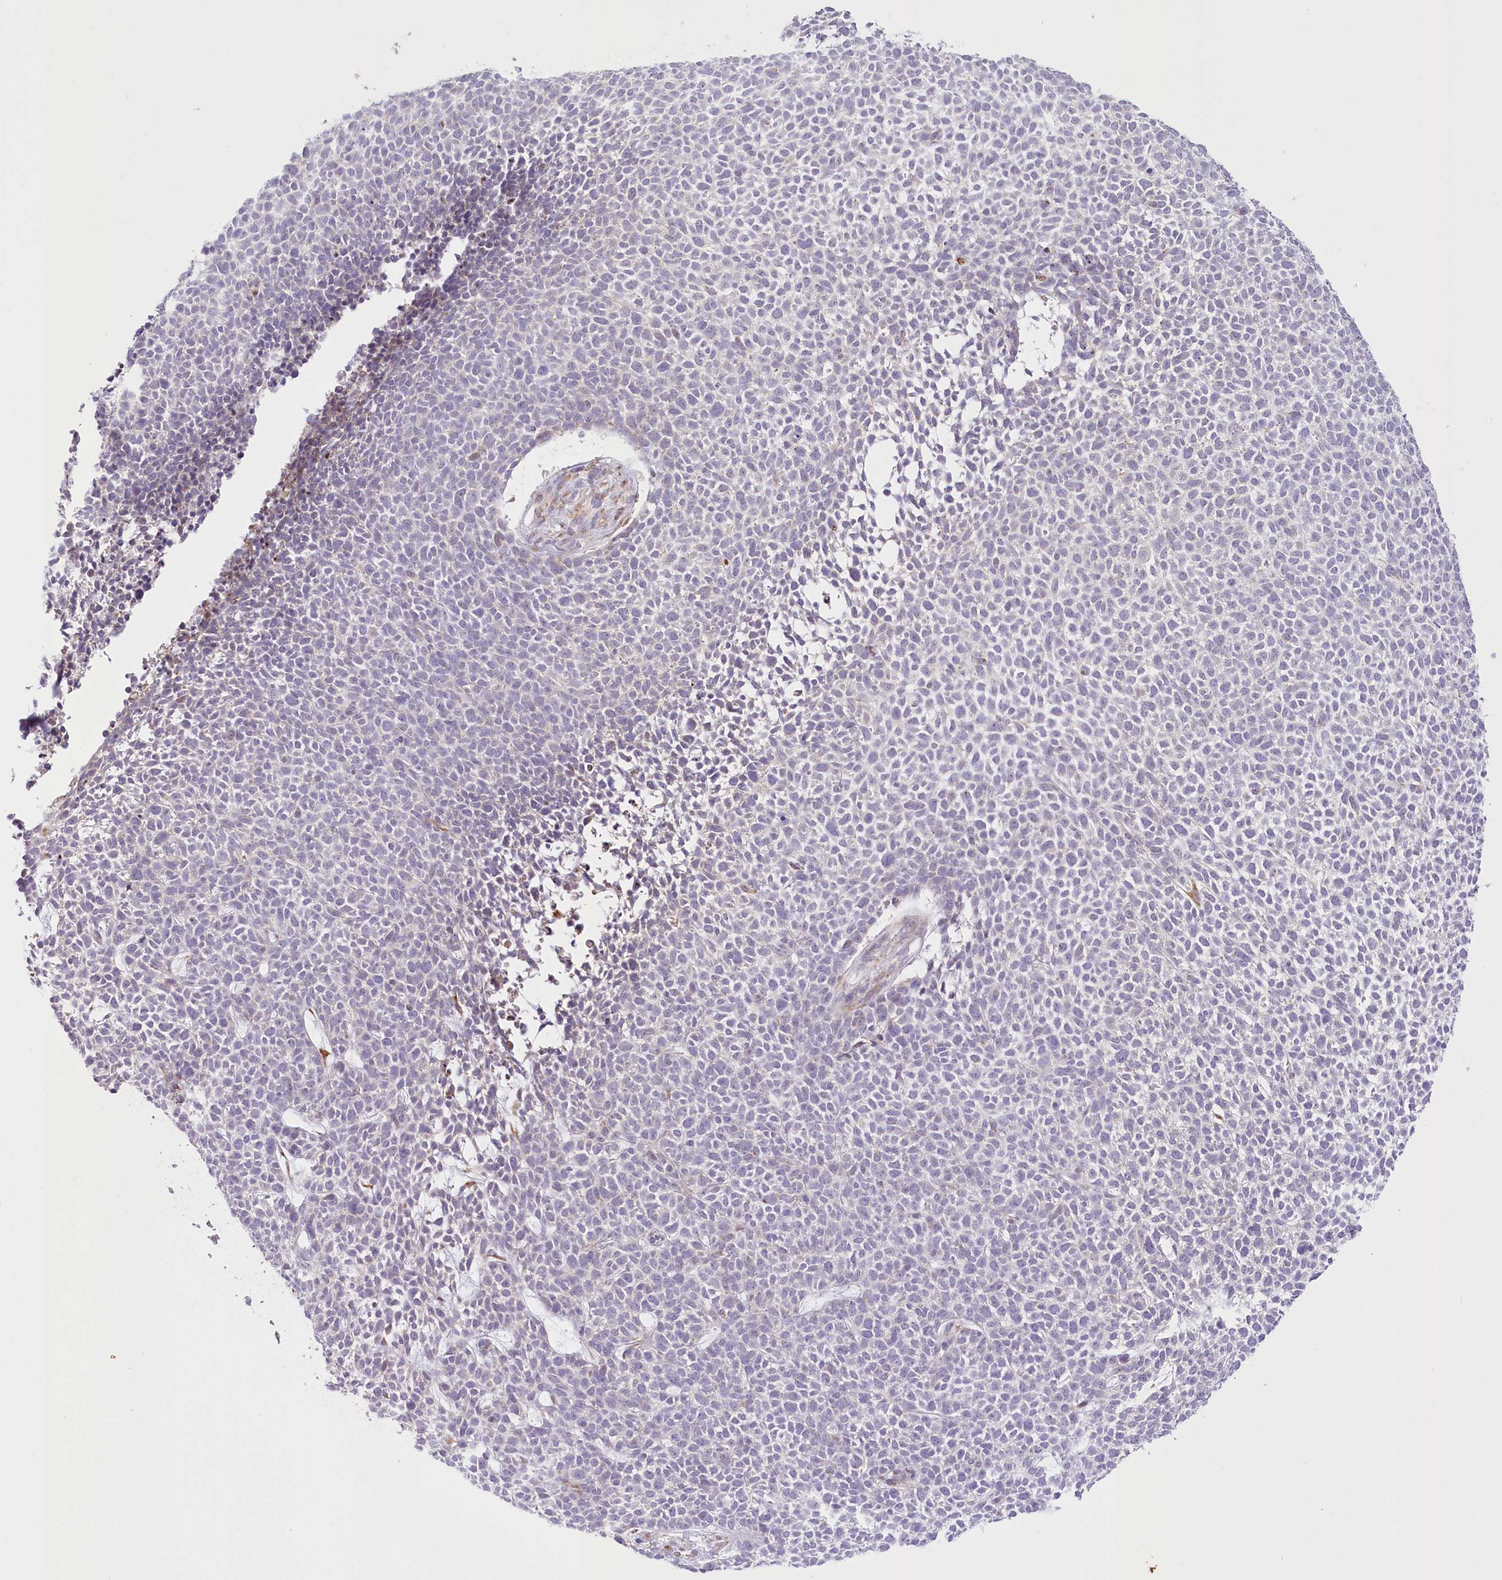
{"staining": {"intensity": "negative", "quantity": "none", "location": "none"}, "tissue": "skin cancer", "cell_type": "Tumor cells", "image_type": "cancer", "snomed": [{"axis": "morphology", "description": "Basal cell carcinoma"}, {"axis": "topography", "description": "Skin"}], "caption": "DAB (3,3'-diaminobenzidine) immunohistochemical staining of skin cancer reveals no significant expression in tumor cells.", "gene": "NCKAP5", "patient": {"sex": "female", "age": 84}}